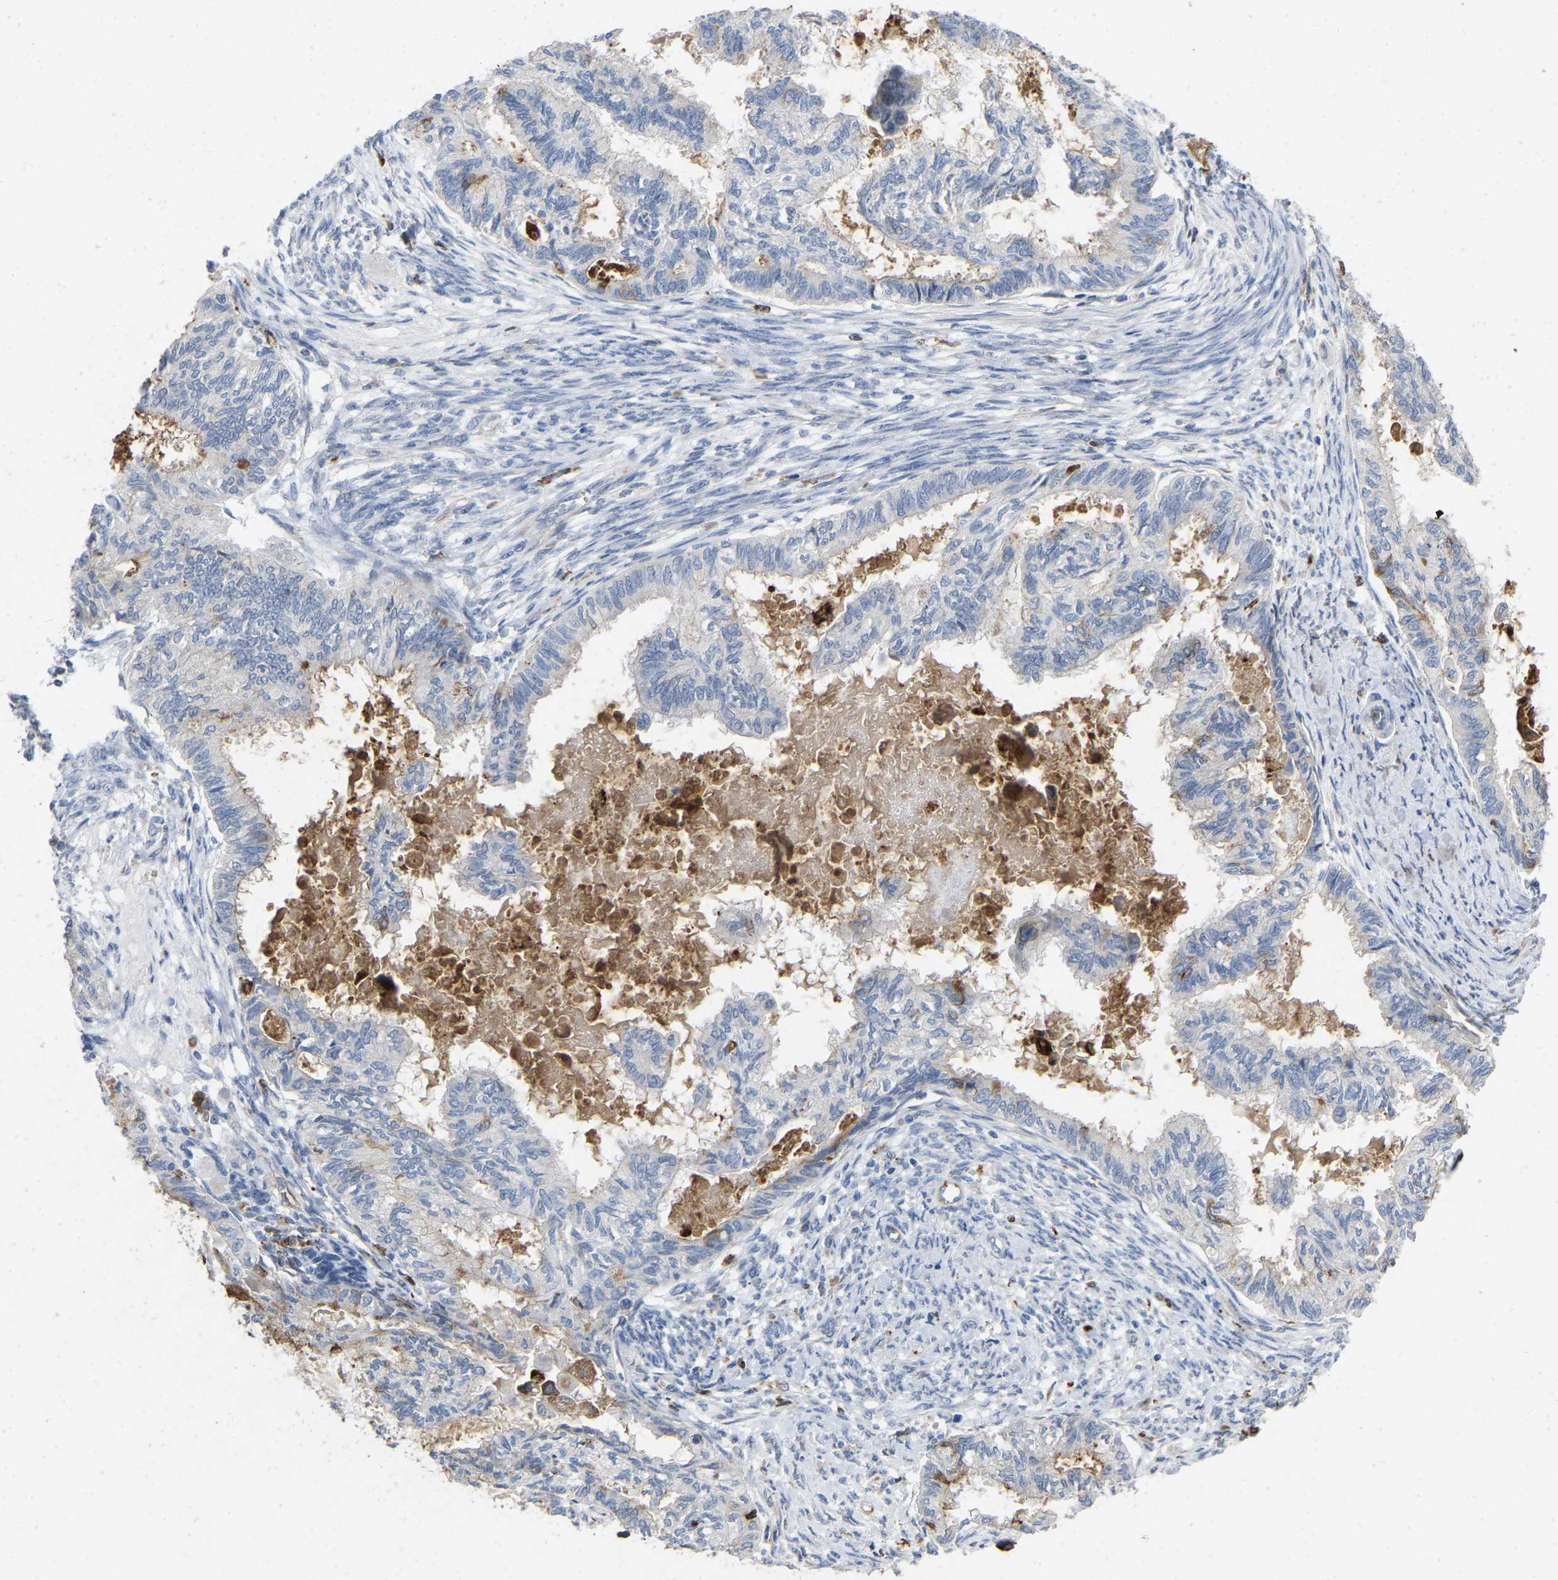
{"staining": {"intensity": "negative", "quantity": "none", "location": "none"}, "tissue": "cervical cancer", "cell_type": "Tumor cells", "image_type": "cancer", "snomed": [{"axis": "morphology", "description": "Normal tissue, NOS"}, {"axis": "morphology", "description": "Adenocarcinoma, NOS"}, {"axis": "topography", "description": "Cervix"}, {"axis": "topography", "description": "Endometrium"}], "caption": "A histopathology image of cervical adenocarcinoma stained for a protein demonstrates no brown staining in tumor cells. (DAB immunohistochemistry with hematoxylin counter stain).", "gene": "RHEB", "patient": {"sex": "female", "age": 86}}